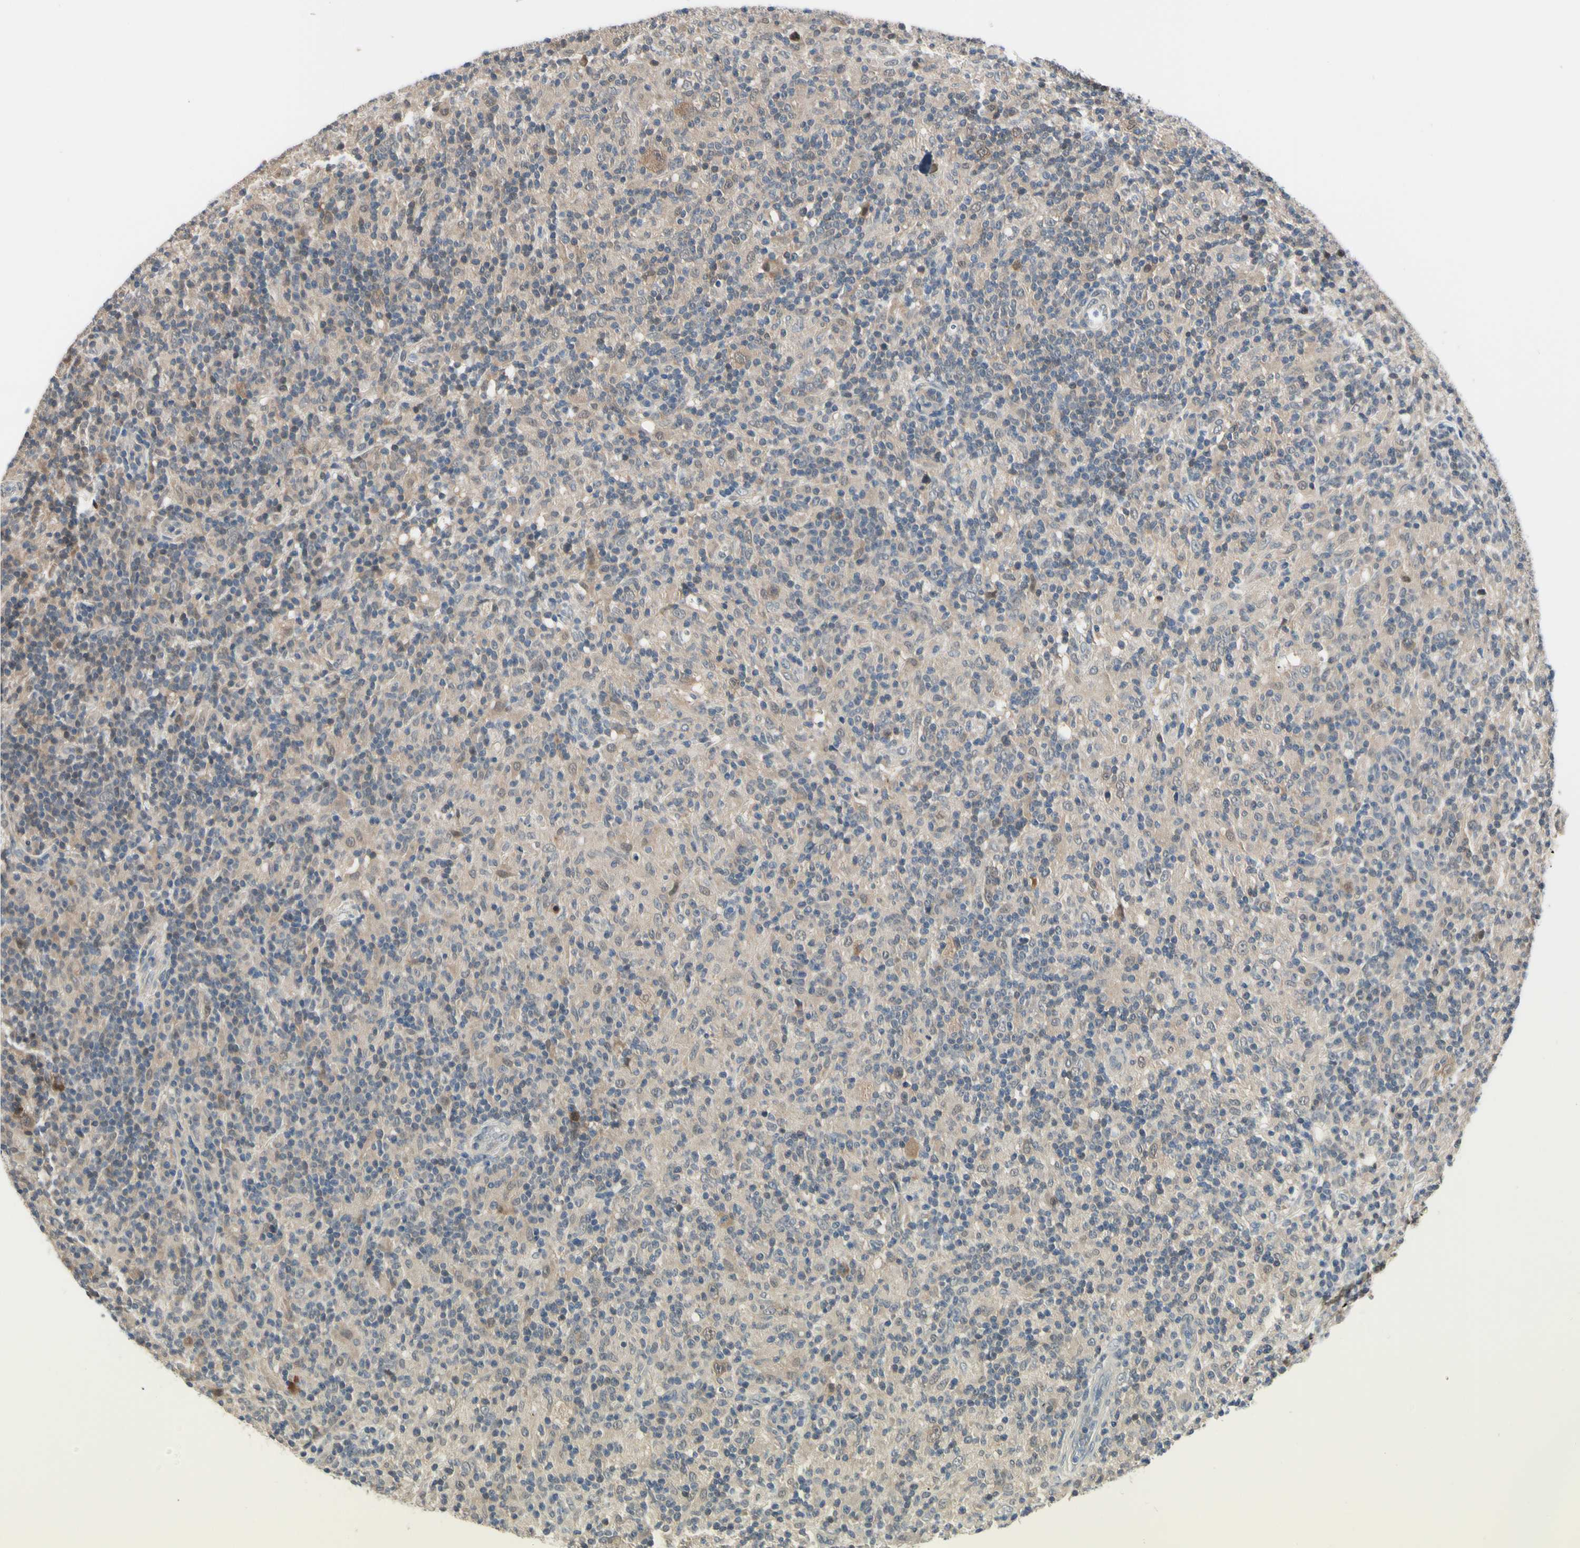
{"staining": {"intensity": "moderate", "quantity": ">75%", "location": "cytoplasmic/membranous"}, "tissue": "lymphoma", "cell_type": "Tumor cells", "image_type": "cancer", "snomed": [{"axis": "morphology", "description": "Hodgkin's disease, NOS"}, {"axis": "topography", "description": "Lymph node"}], "caption": "A histopathology image showing moderate cytoplasmic/membranous staining in approximately >75% of tumor cells in Hodgkin's disease, as visualized by brown immunohistochemical staining.", "gene": "HSPA4", "patient": {"sex": "male", "age": 70}}